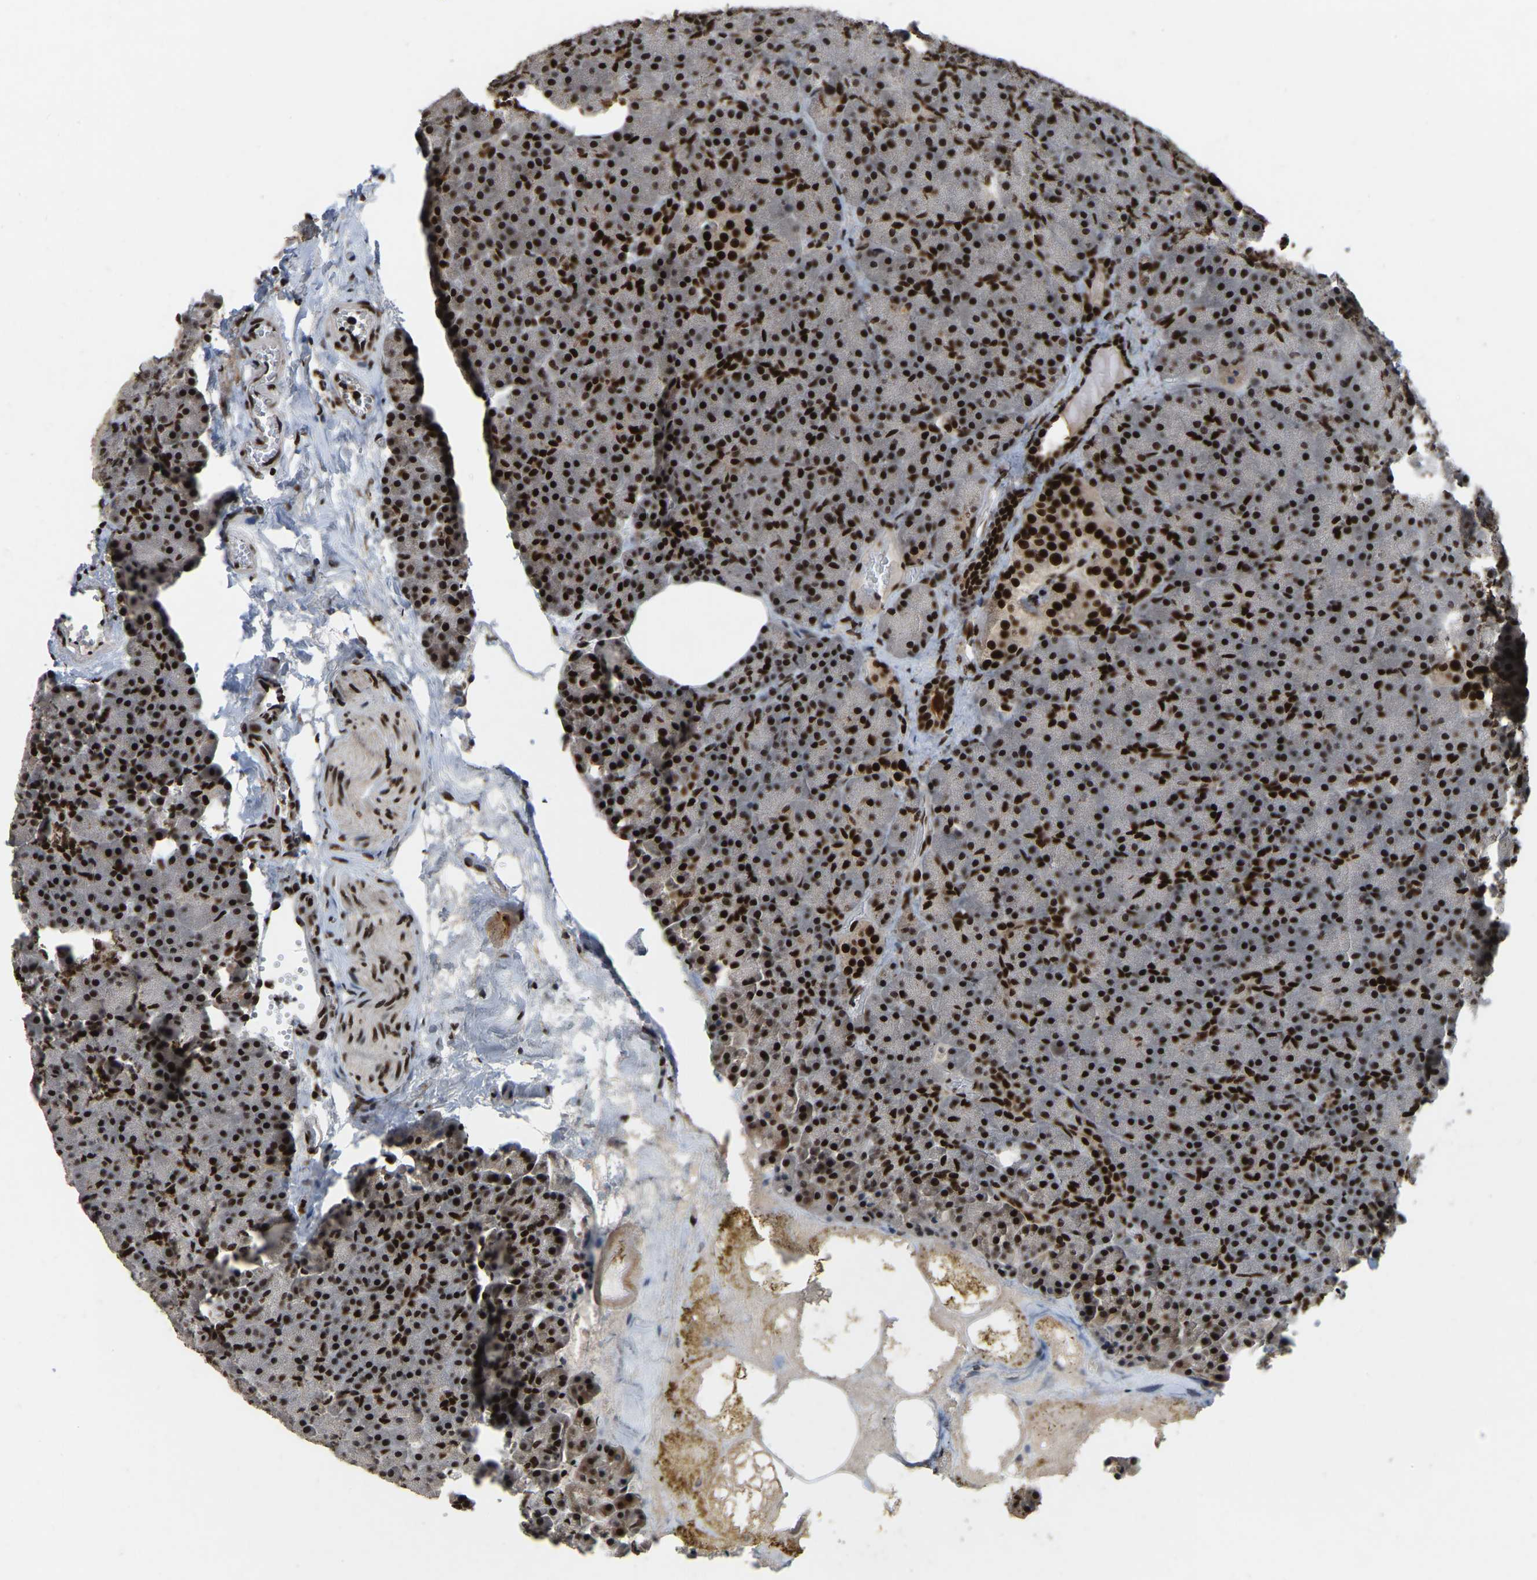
{"staining": {"intensity": "strong", "quantity": ">75%", "location": "nuclear"}, "tissue": "pancreas", "cell_type": "Exocrine glandular cells", "image_type": "normal", "snomed": [{"axis": "morphology", "description": "Normal tissue, NOS"}, {"axis": "morphology", "description": "Carcinoid, malignant, NOS"}, {"axis": "topography", "description": "Pancreas"}], "caption": "Exocrine glandular cells display high levels of strong nuclear positivity in approximately >75% of cells in unremarkable human pancreas.", "gene": "TBL1XR1", "patient": {"sex": "female", "age": 35}}